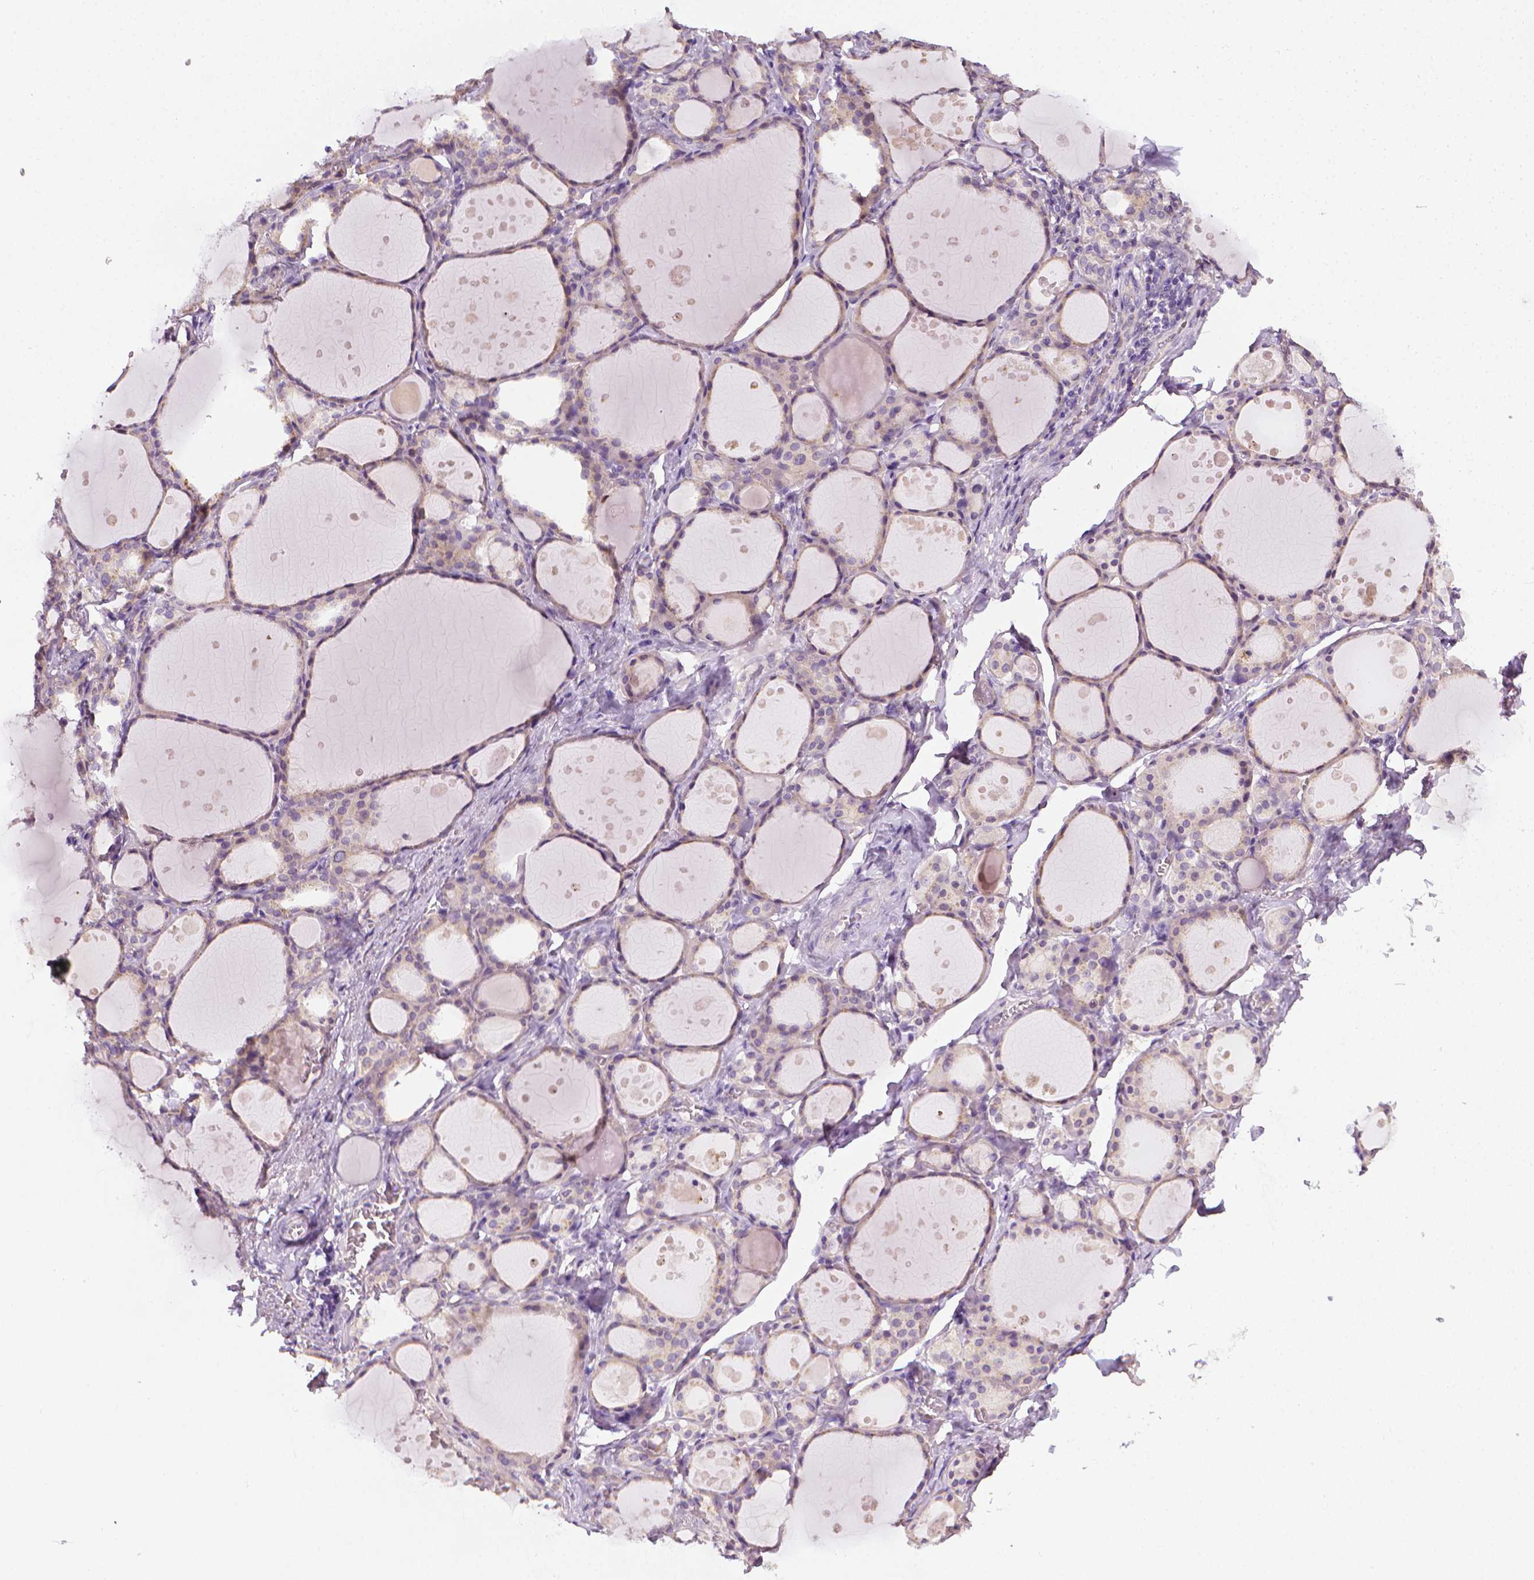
{"staining": {"intensity": "negative", "quantity": "none", "location": "none"}, "tissue": "thyroid gland", "cell_type": "Glandular cells", "image_type": "normal", "snomed": [{"axis": "morphology", "description": "Normal tissue, NOS"}, {"axis": "topography", "description": "Thyroid gland"}], "caption": "Immunohistochemistry image of benign thyroid gland: human thyroid gland stained with DAB displays no significant protein expression in glandular cells. The staining was performed using DAB (3,3'-diaminobenzidine) to visualize the protein expression in brown, while the nuclei were stained in blue with hematoxylin (Magnification: 20x).", "gene": "MCOLN3", "patient": {"sex": "male", "age": 68}}